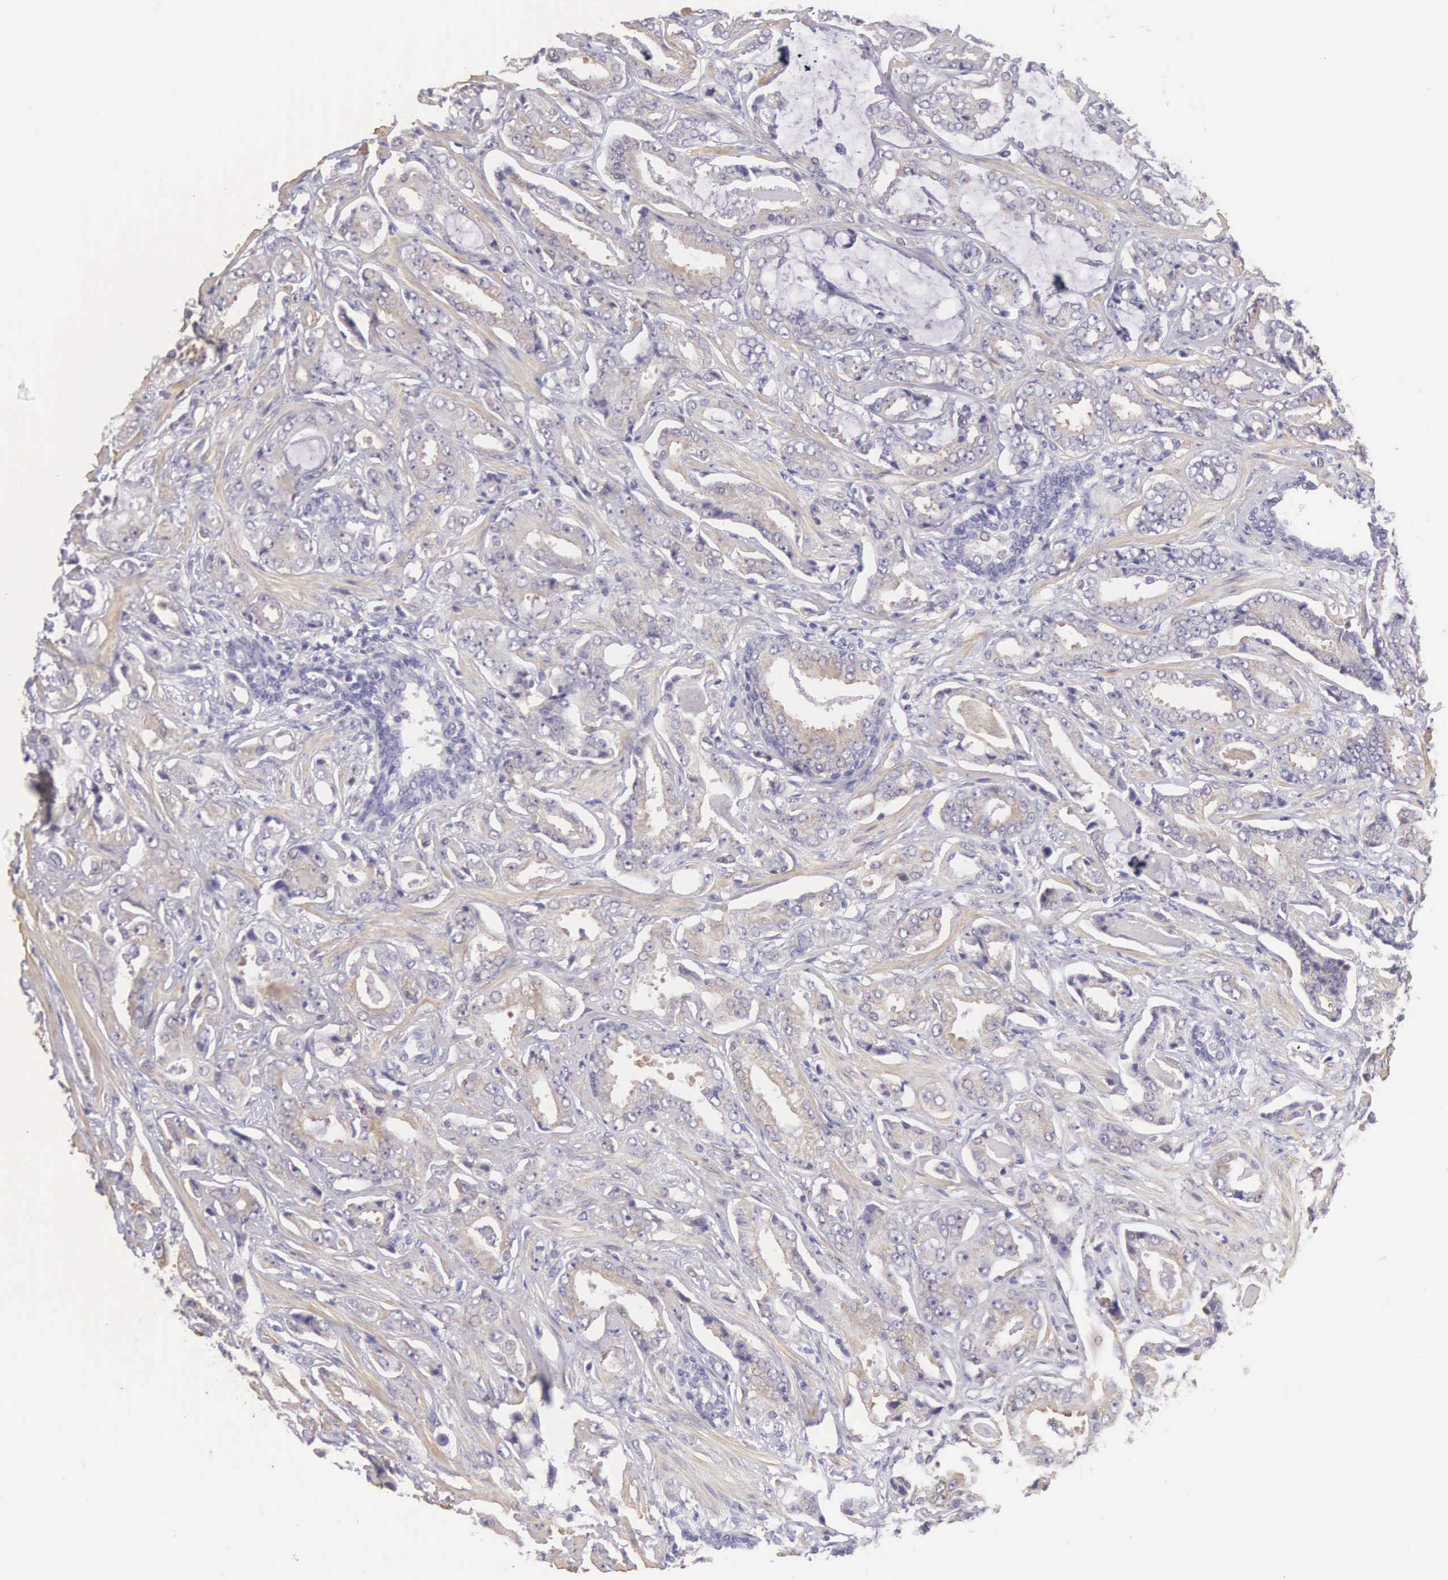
{"staining": {"intensity": "weak", "quantity": ">75%", "location": "cytoplasmic/membranous"}, "tissue": "prostate cancer", "cell_type": "Tumor cells", "image_type": "cancer", "snomed": [{"axis": "morphology", "description": "Adenocarcinoma, Low grade"}, {"axis": "topography", "description": "Prostate"}], "caption": "DAB immunohistochemical staining of human low-grade adenocarcinoma (prostate) demonstrates weak cytoplasmic/membranous protein staining in about >75% of tumor cells. The protein is stained brown, and the nuclei are stained in blue (DAB IHC with brightfield microscopy, high magnification).", "gene": "ARFGAP3", "patient": {"sex": "male", "age": 65}}